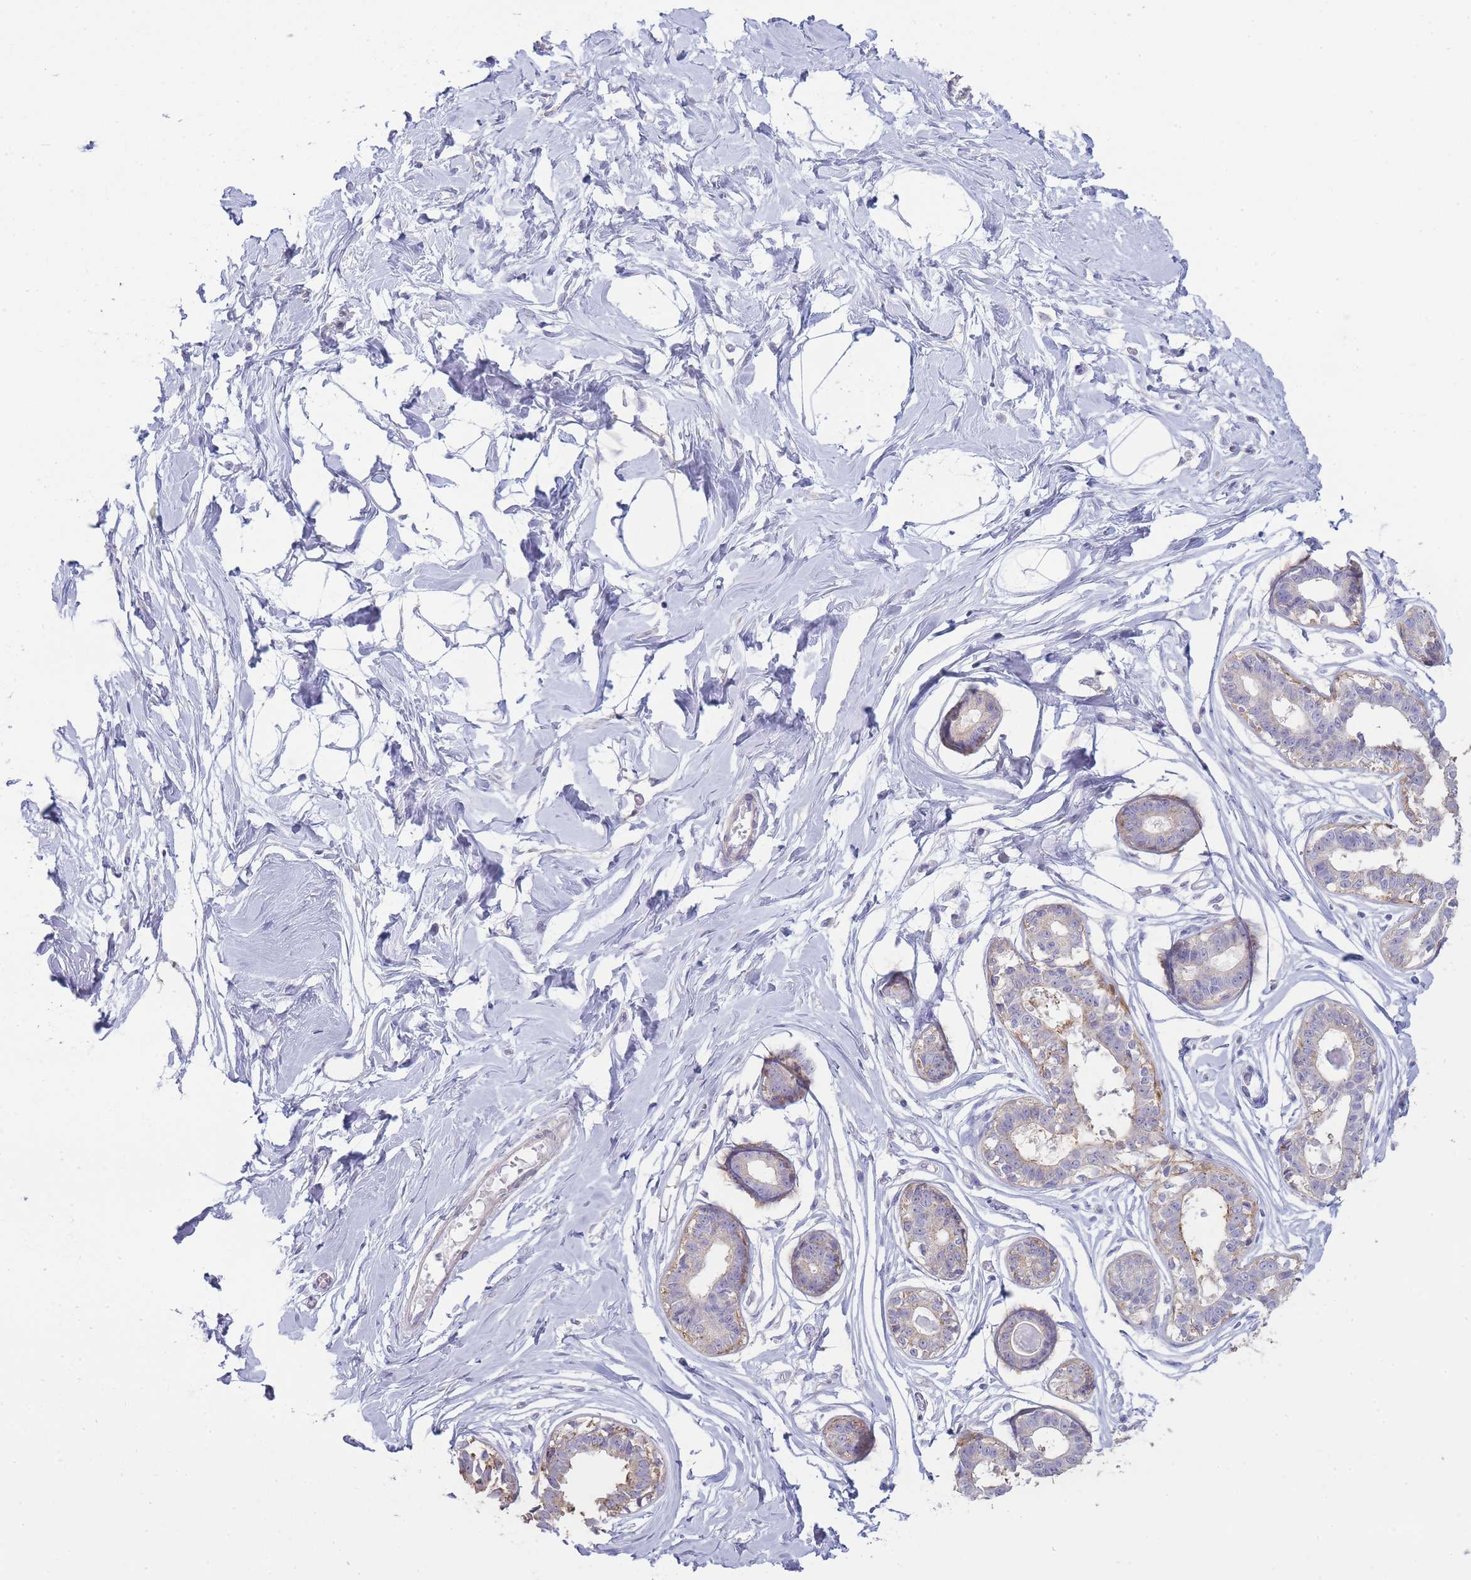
{"staining": {"intensity": "negative", "quantity": "none", "location": "none"}, "tissue": "breast", "cell_type": "Adipocytes", "image_type": "normal", "snomed": [{"axis": "morphology", "description": "Normal tissue, NOS"}, {"axis": "topography", "description": "Breast"}], "caption": "IHC image of normal human breast stained for a protein (brown), which exhibits no staining in adipocytes.", "gene": "UTP14A", "patient": {"sex": "female", "age": 45}}